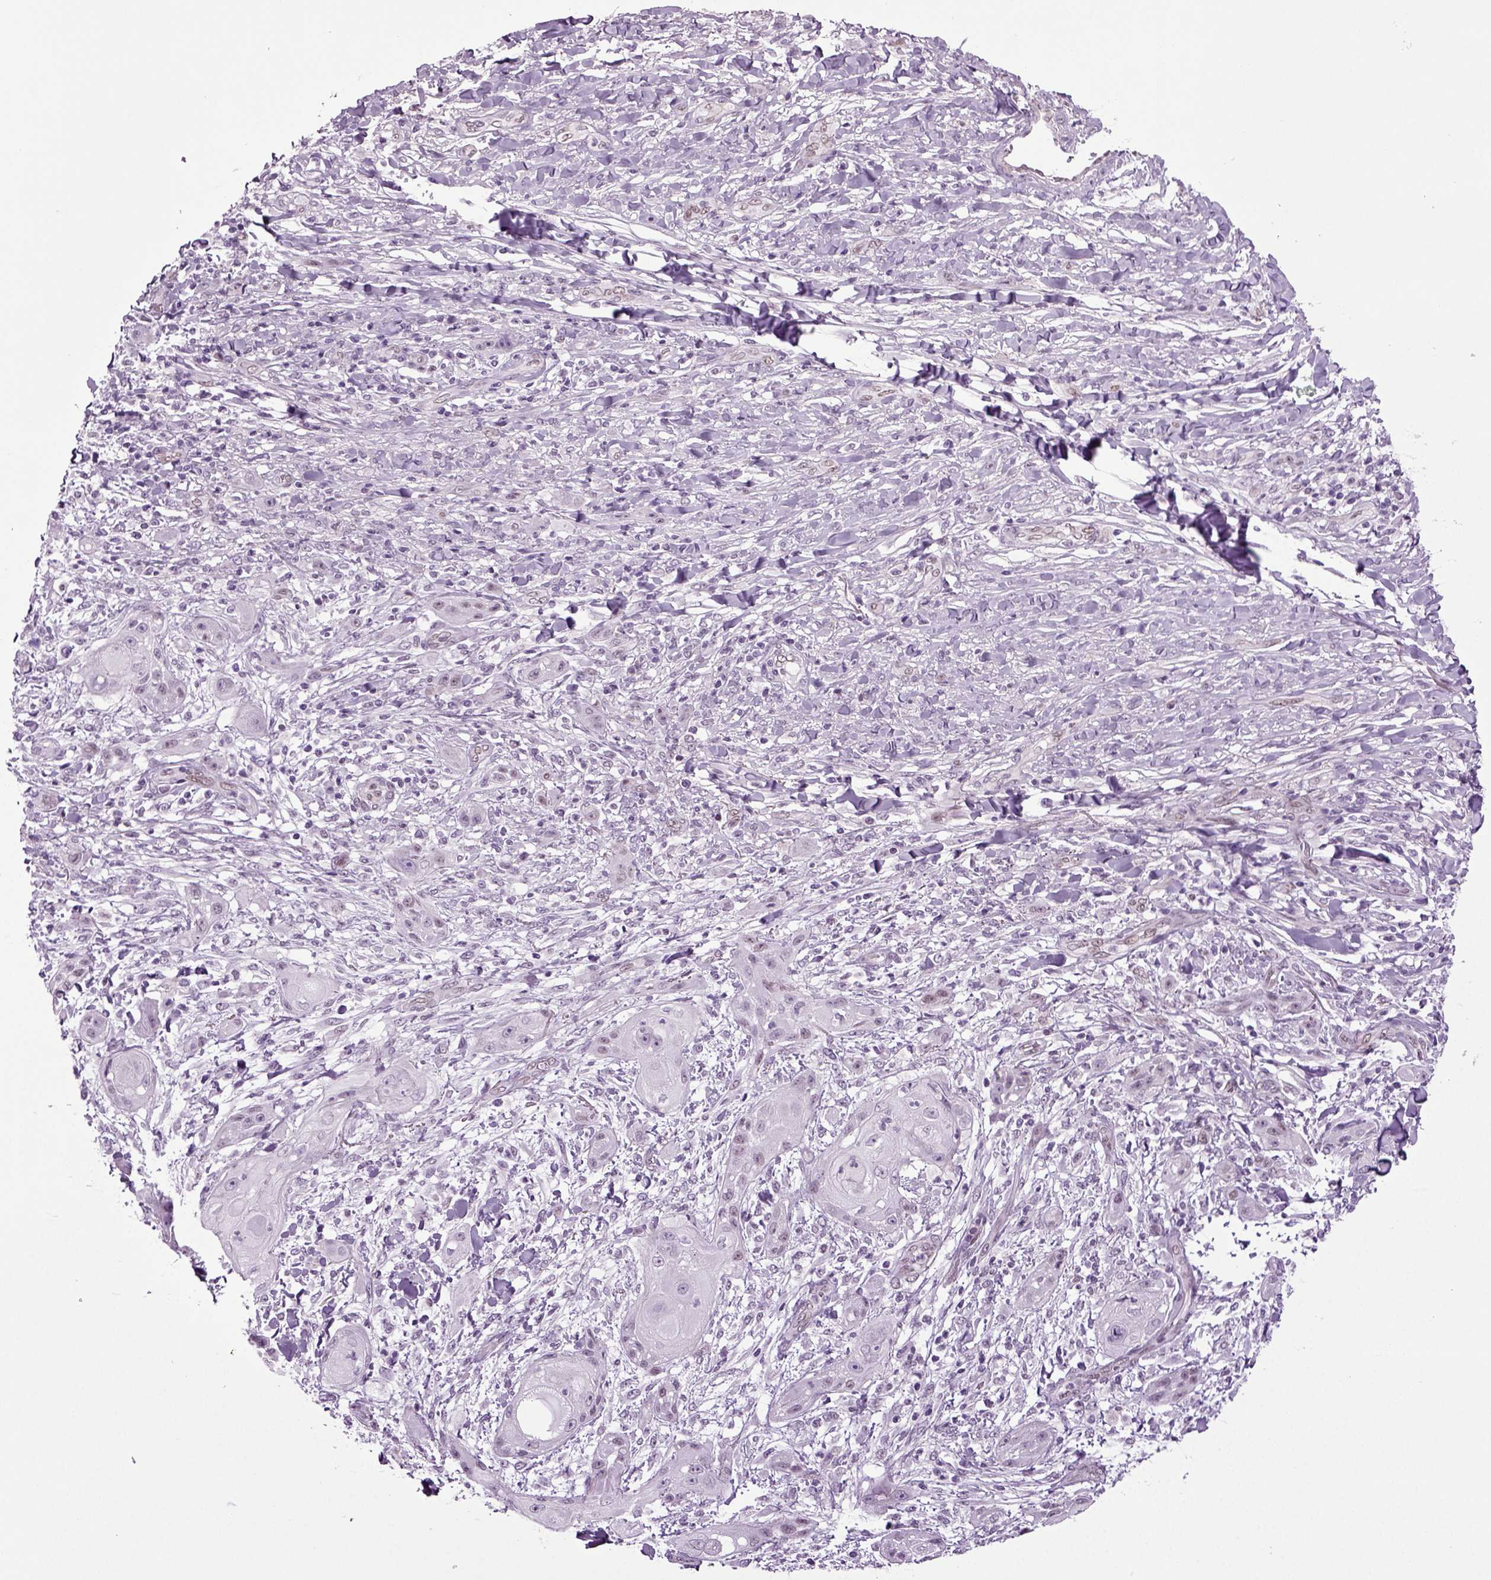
{"staining": {"intensity": "negative", "quantity": "none", "location": "none"}, "tissue": "skin cancer", "cell_type": "Tumor cells", "image_type": "cancer", "snomed": [{"axis": "morphology", "description": "Squamous cell carcinoma, NOS"}, {"axis": "topography", "description": "Skin"}], "caption": "Immunohistochemical staining of human skin cancer (squamous cell carcinoma) reveals no significant staining in tumor cells.", "gene": "RFX3", "patient": {"sex": "male", "age": 62}}